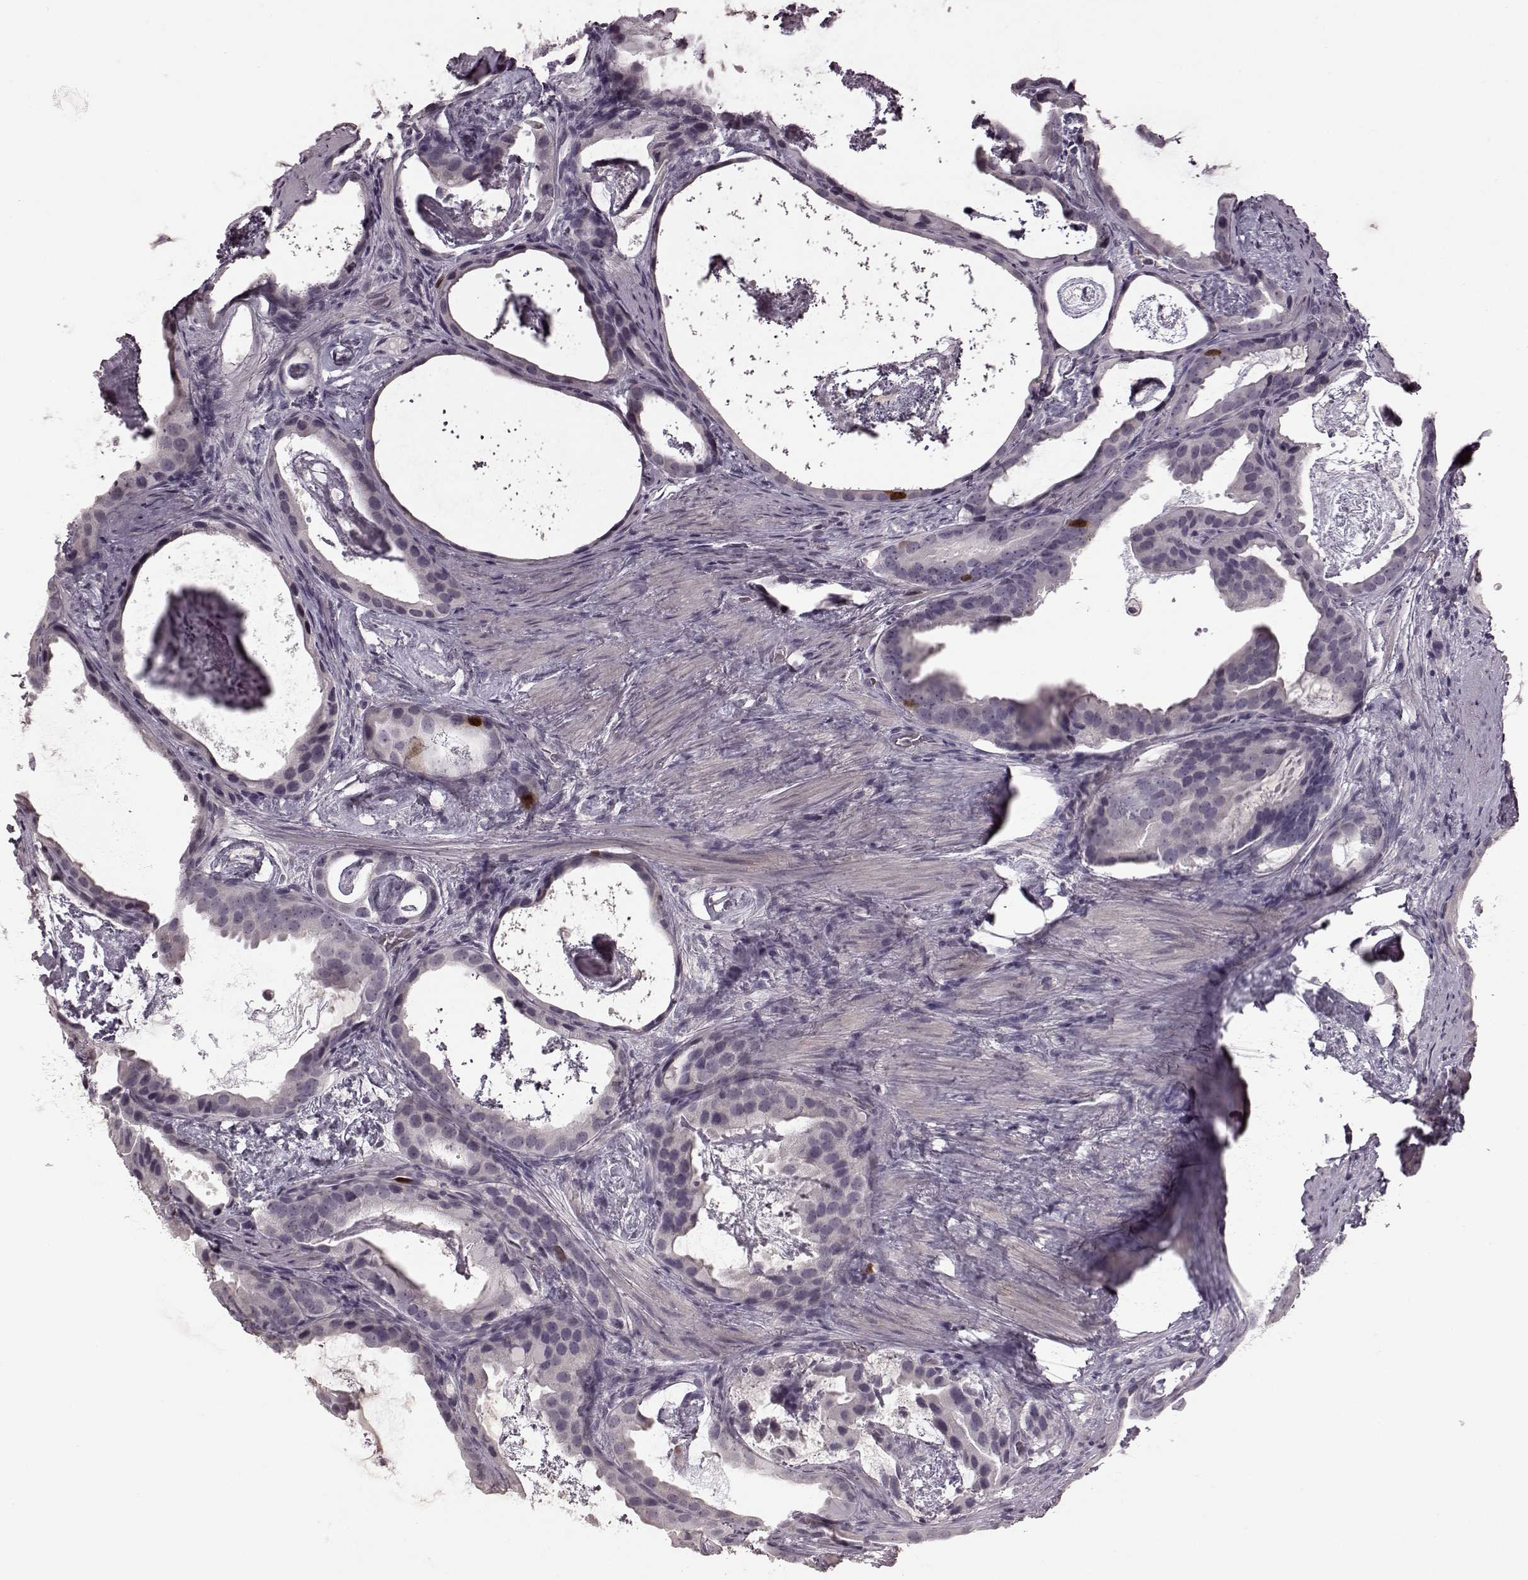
{"staining": {"intensity": "strong", "quantity": "<25%", "location": "nuclear"}, "tissue": "prostate cancer", "cell_type": "Tumor cells", "image_type": "cancer", "snomed": [{"axis": "morphology", "description": "Adenocarcinoma, Low grade"}, {"axis": "topography", "description": "Prostate and seminal vesicle, NOS"}], "caption": "High-magnification brightfield microscopy of prostate cancer (adenocarcinoma (low-grade)) stained with DAB (3,3'-diaminobenzidine) (brown) and counterstained with hematoxylin (blue). tumor cells exhibit strong nuclear staining is seen in approximately<25% of cells. (Brightfield microscopy of DAB IHC at high magnification).", "gene": "CCNA2", "patient": {"sex": "male", "age": 71}}